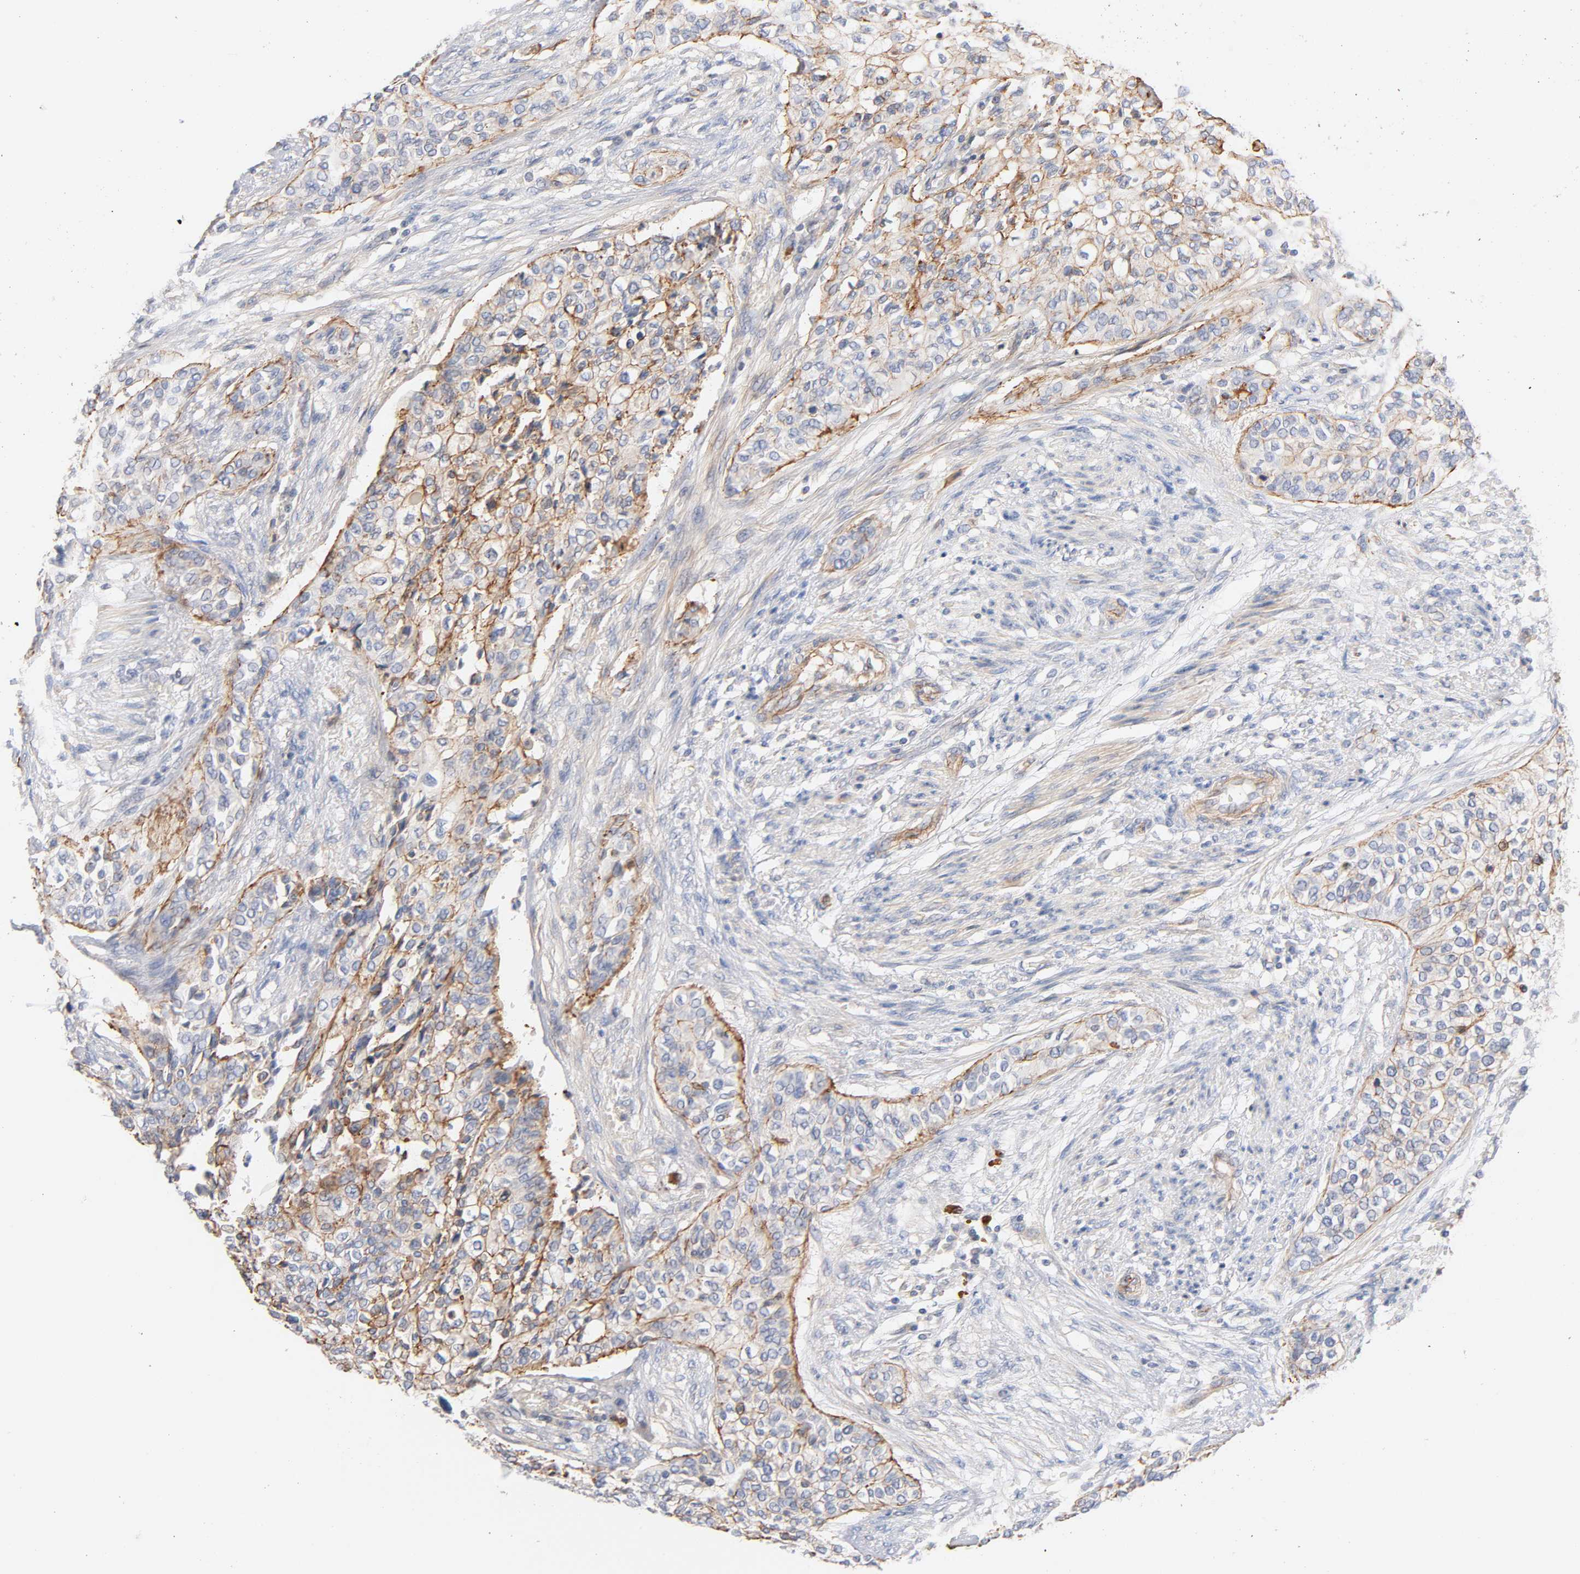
{"staining": {"intensity": "strong", "quantity": "25%-75%", "location": "cytoplasmic/membranous"}, "tissue": "urothelial cancer", "cell_type": "Tumor cells", "image_type": "cancer", "snomed": [{"axis": "morphology", "description": "Urothelial carcinoma, High grade"}, {"axis": "topography", "description": "Urinary bladder"}], "caption": "Immunohistochemistry photomicrograph of neoplastic tissue: human urothelial carcinoma (high-grade) stained using IHC exhibits high levels of strong protein expression localized specifically in the cytoplasmic/membranous of tumor cells, appearing as a cytoplasmic/membranous brown color.", "gene": "STRN3", "patient": {"sex": "male", "age": 74}}